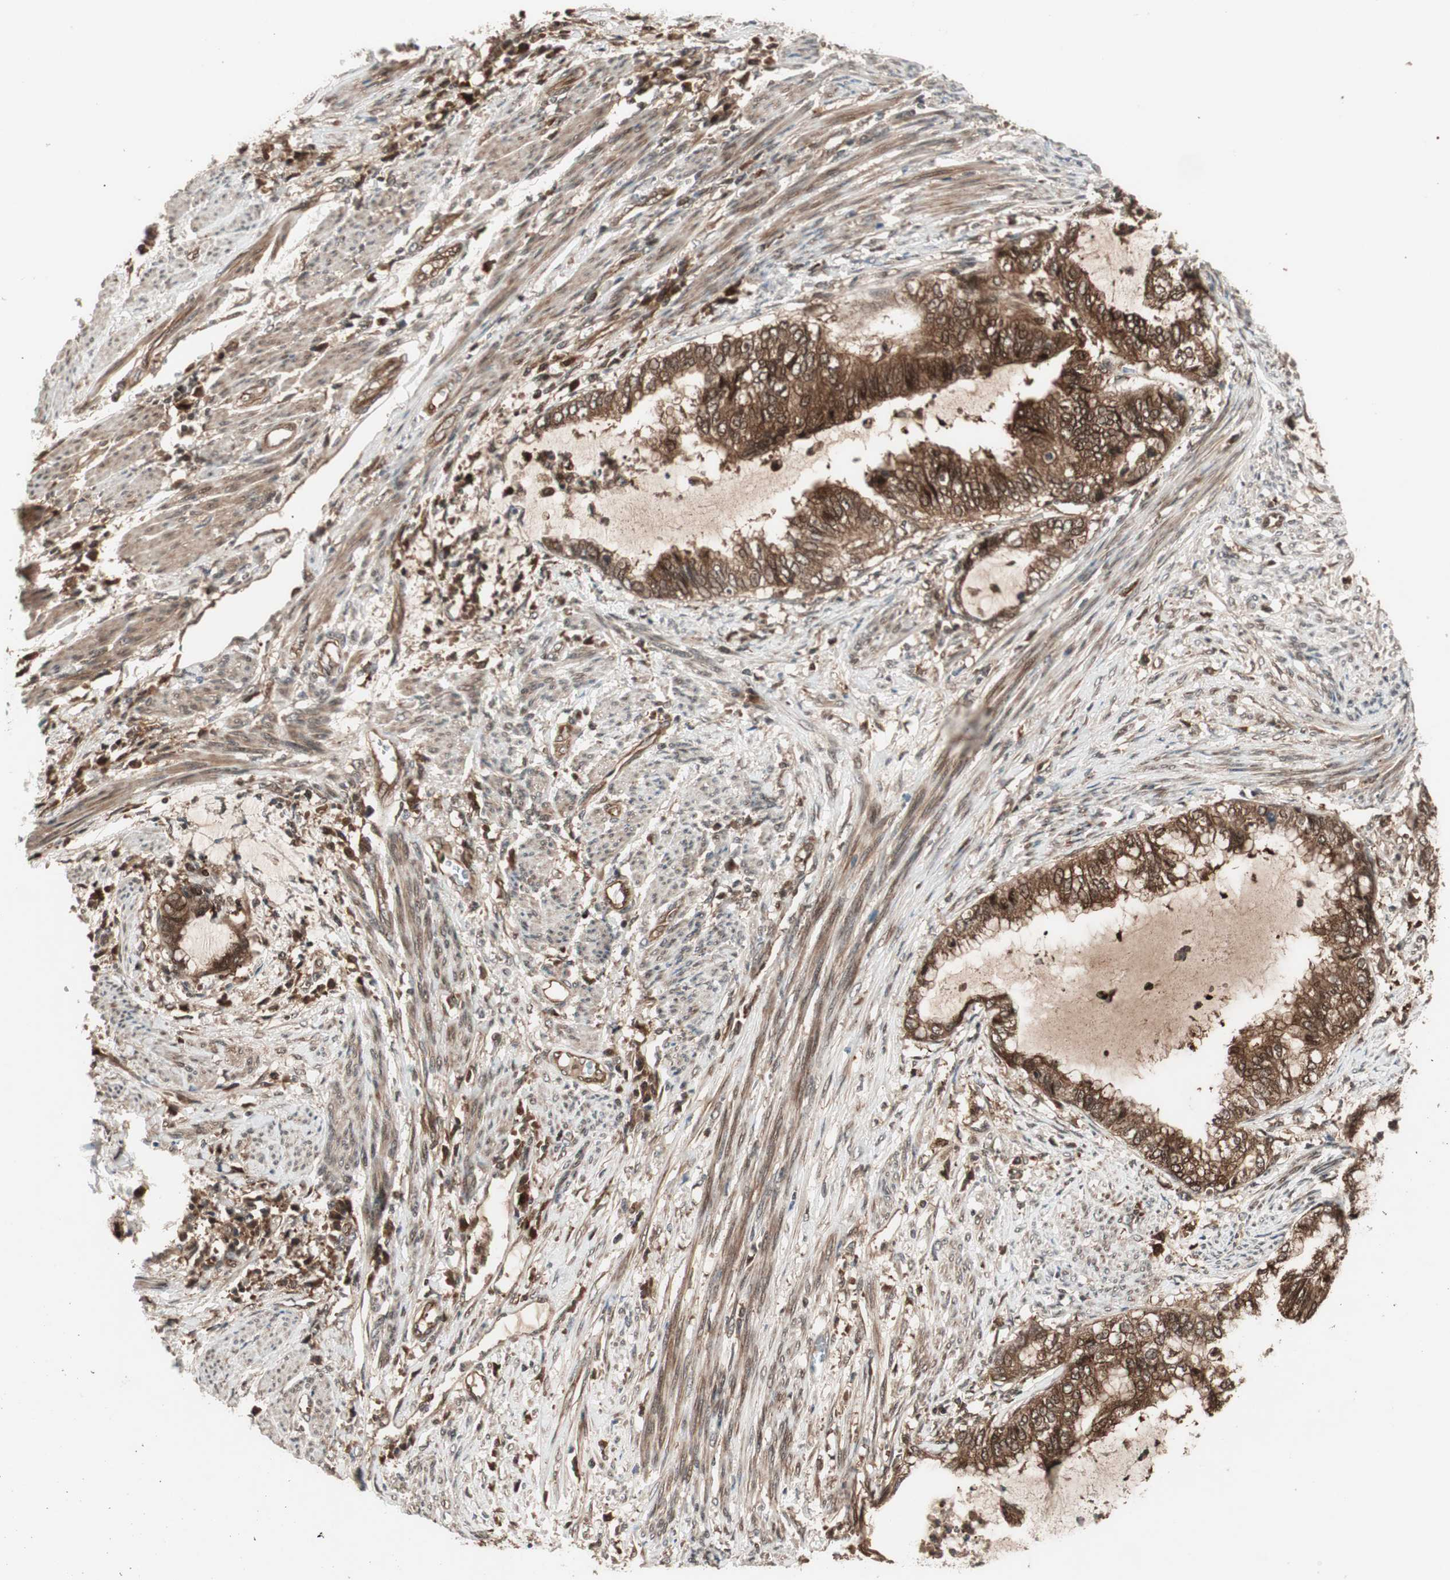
{"staining": {"intensity": "strong", "quantity": ">75%", "location": "cytoplasmic/membranous"}, "tissue": "endometrial cancer", "cell_type": "Tumor cells", "image_type": "cancer", "snomed": [{"axis": "morphology", "description": "Adenocarcinoma, NOS"}, {"axis": "topography", "description": "Endometrium"}], "caption": "Human adenocarcinoma (endometrial) stained with a protein marker reveals strong staining in tumor cells.", "gene": "PRKG2", "patient": {"sex": "female", "age": 79}}